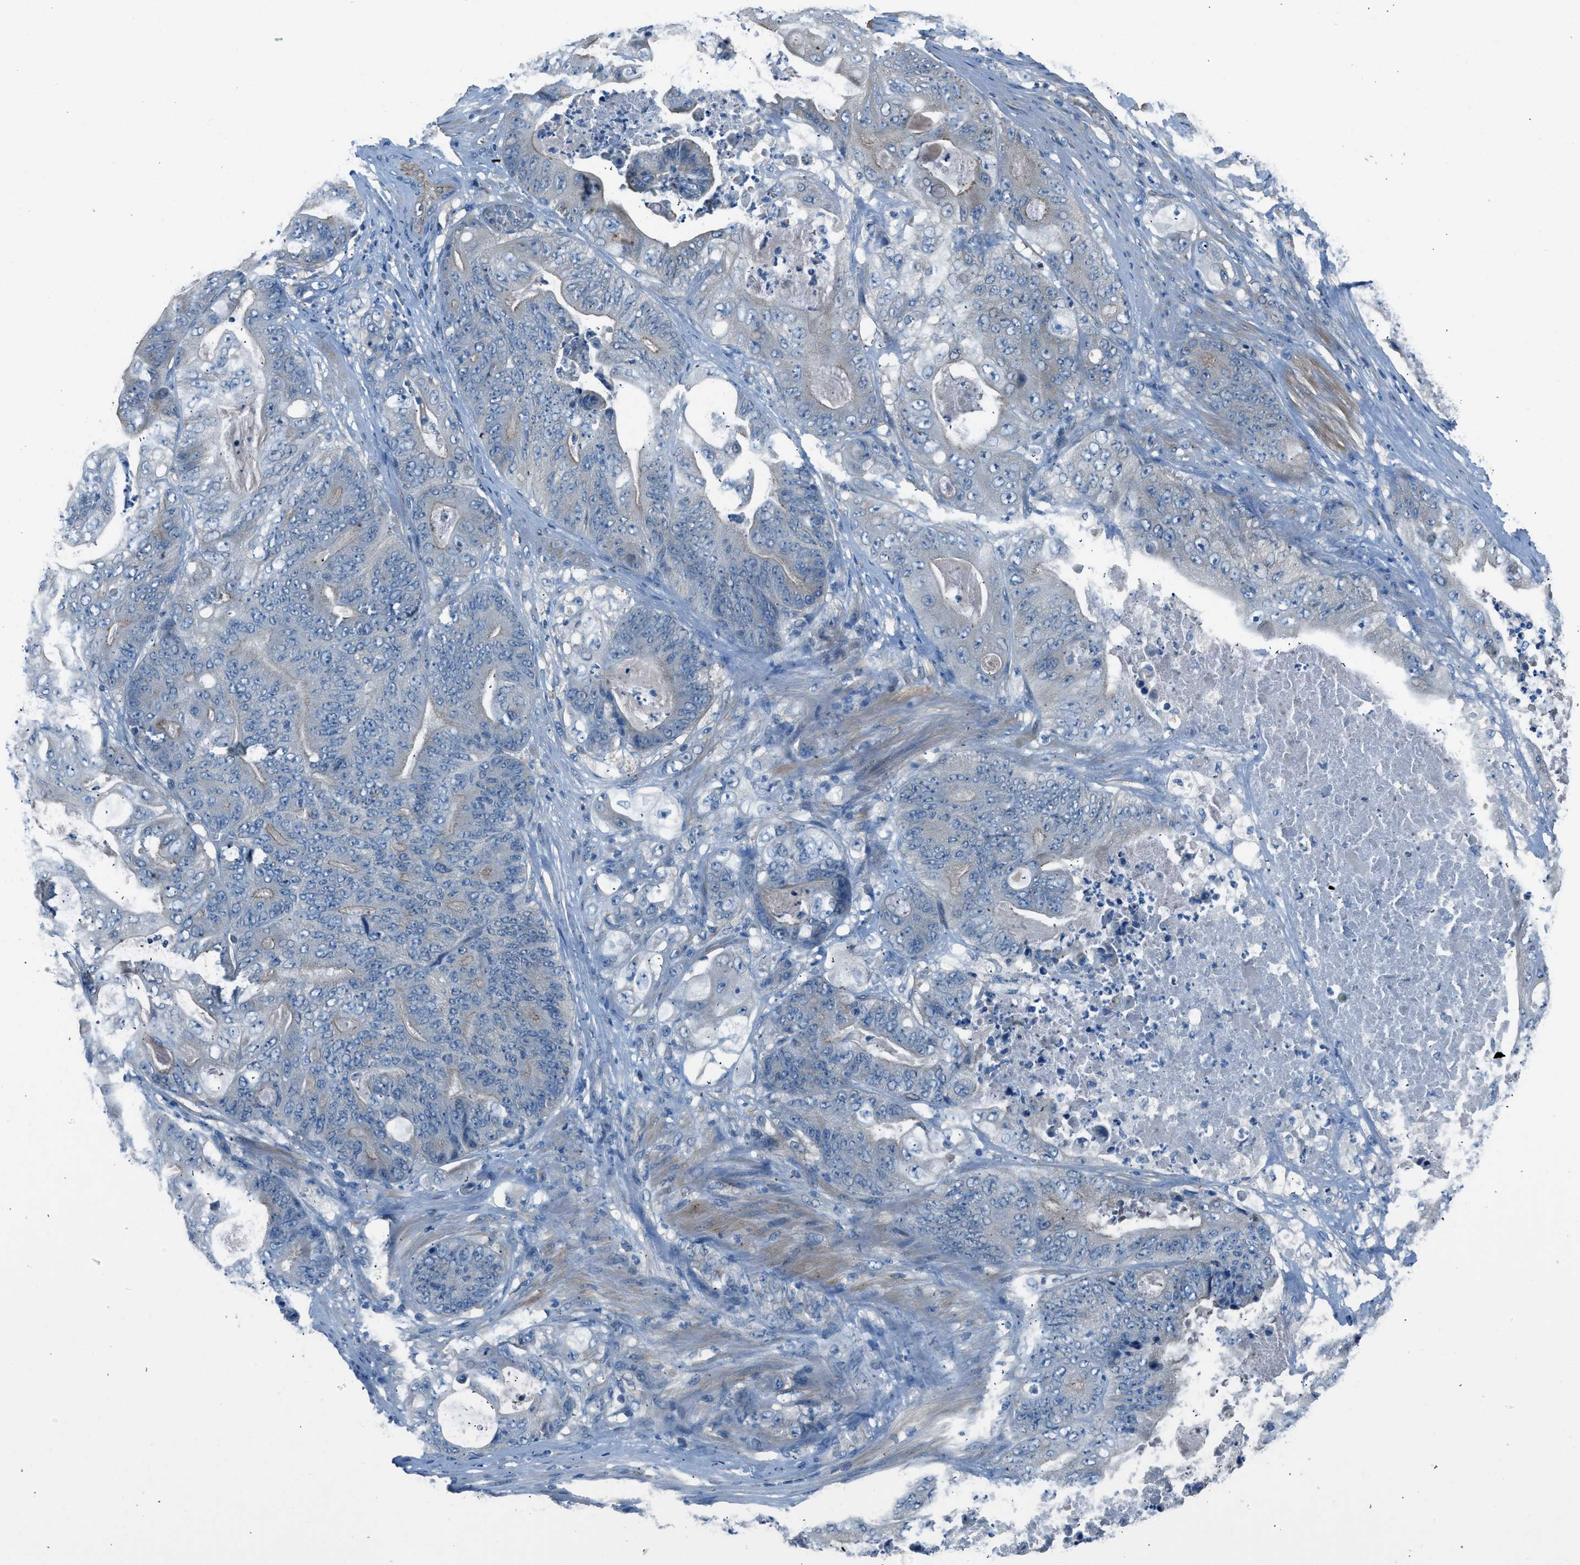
{"staining": {"intensity": "negative", "quantity": "none", "location": "none"}, "tissue": "stomach cancer", "cell_type": "Tumor cells", "image_type": "cancer", "snomed": [{"axis": "morphology", "description": "Adenocarcinoma, NOS"}, {"axis": "topography", "description": "Stomach"}], "caption": "Tumor cells are negative for brown protein staining in stomach adenocarcinoma.", "gene": "LMLN", "patient": {"sex": "female", "age": 73}}